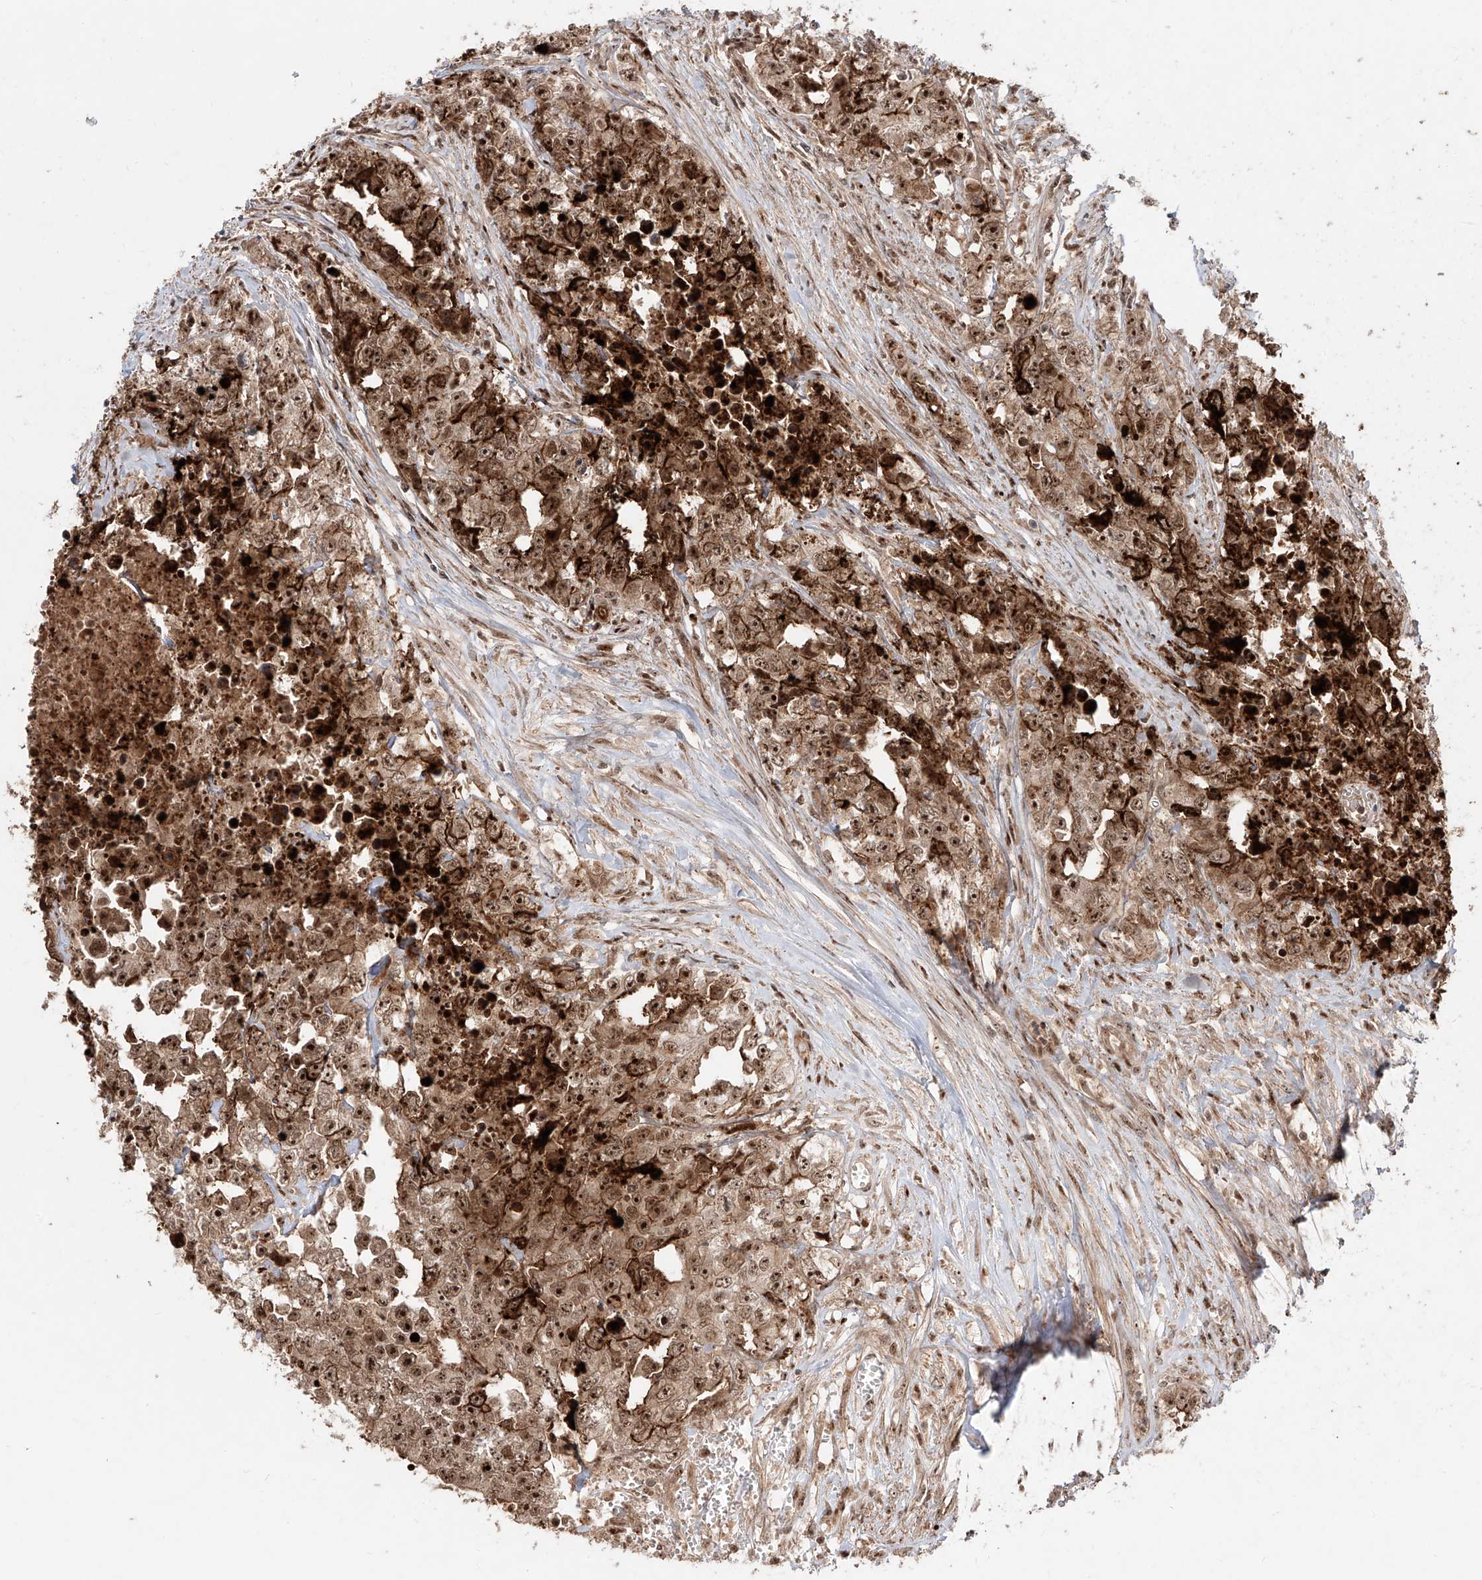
{"staining": {"intensity": "strong", "quantity": ">75%", "location": "cytoplasmic/membranous,nuclear"}, "tissue": "testis cancer", "cell_type": "Tumor cells", "image_type": "cancer", "snomed": [{"axis": "morphology", "description": "Seminoma, NOS"}, {"axis": "morphology", "description": "Carcinoma, Embryonal, NOS"}, {"axis": "topography", "description": "Testis"}], "caption": "Immunohistochemistry (IHC) micrograph of testis cancer (seminoma) stained for a protein (brown), which reveals high levels of strong cytoplasmic/membranous and nuclear positivity in approximately >75% of tumor cells.", "gene": "ZNF710", "patient": {"sex": "male", "age": 43}}